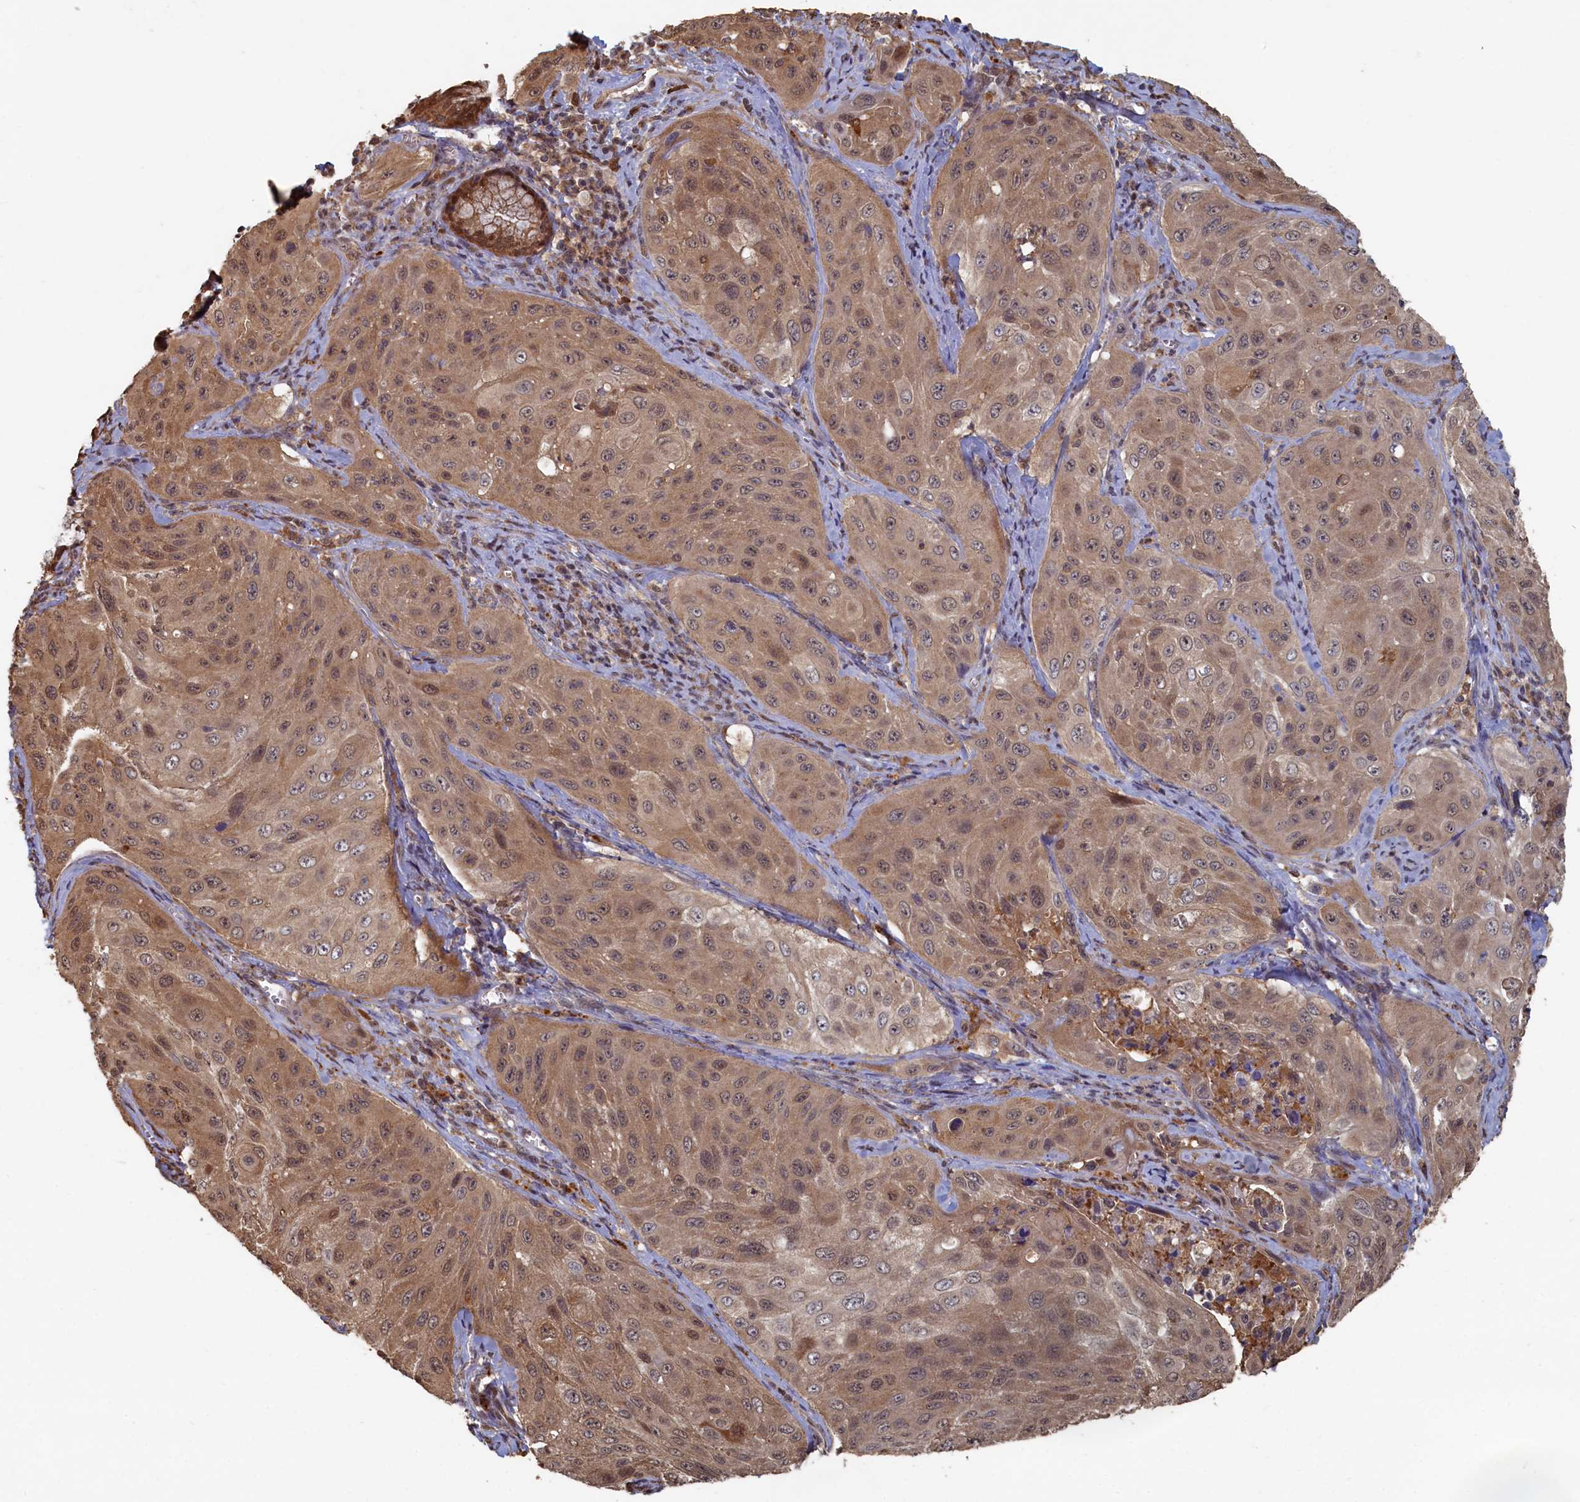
{"staining": {"intensity": "moderate", "quantity": ">75%", "location": "cytoplasmic/membranous,nuclear"}, "tissue": "cervical cancer", "cell_type": "Tumor cells", "image_type": "cancer", "snomed": [{"axis": "morphology", "description": "Squamous cell carcinoma, NOS"}, {"axis": "topography", "description": "Cervix"}], "caption": "Cervical cancer was stained to show a protein in brown. There is medium levels of moderate cytoplasmic/membranous and nuclear positivity in approximately >75% of tumor cells. The staining was performed using DAB, with brown indicating positive protein expression. Nuclei are stained blue with hematoxylin.", "gene": "UCHL3", "patient": {"sex": "female", "age": 42}}